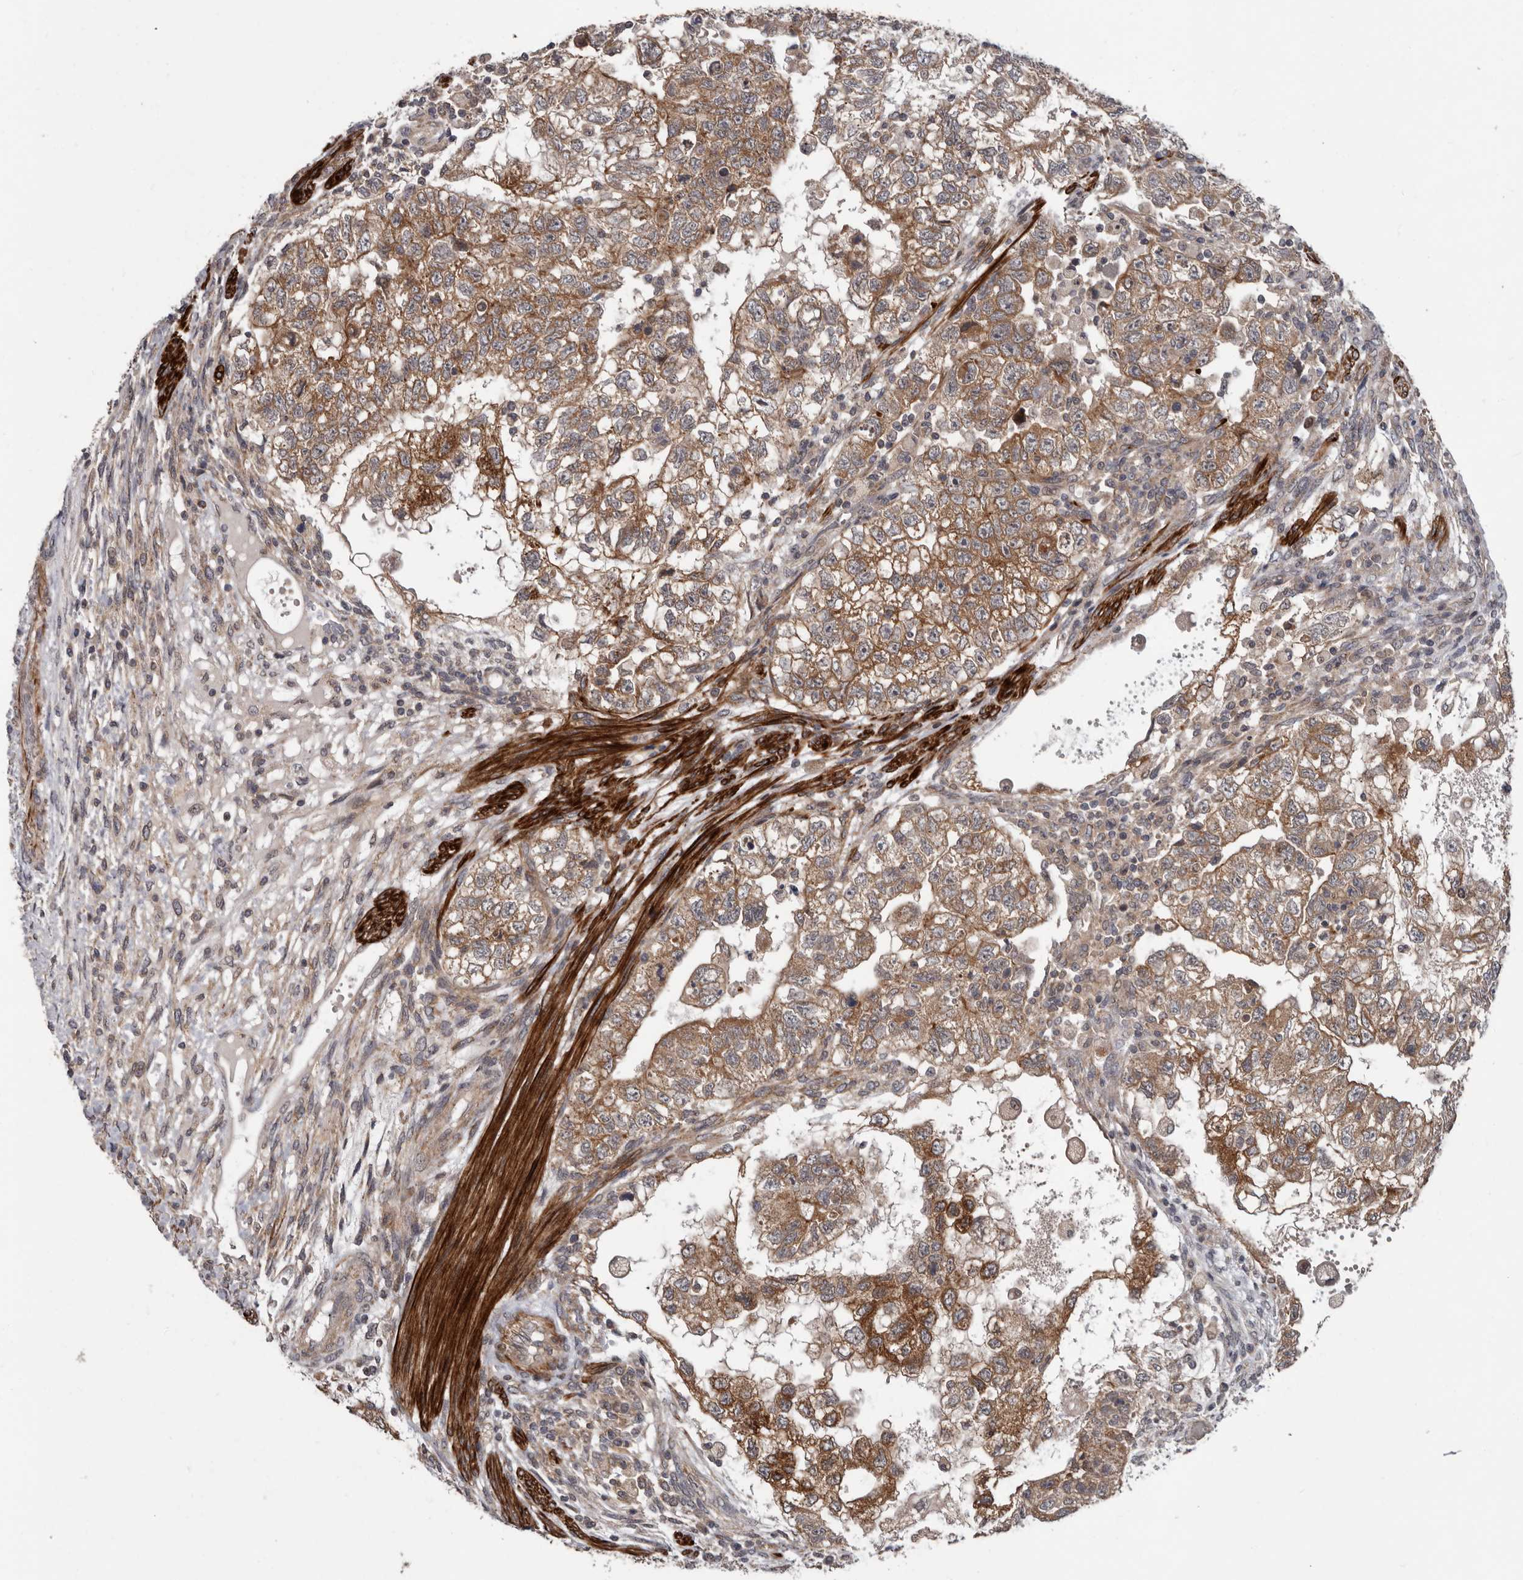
{"staining": {"intensity": "moderate", "quantity": ">75%", "location": "cytoplasmic/membranous"}, "tissue": "testis cancer", "cell_type": "Tumor cells", "image_type": "cancer", "snomed": [{"axis": "morphology", "description": "Carcinoma, Embryonal, NOS"}, {"axis": "topography", "description": "Testis"}], "caption": "A medium amount of moderate cytoplasmic/membranous positivity is identified in about >75% of tumor cells in embryonal carcinoma (testis) tissue. (Stains: DAB (3,3'-diaminobenzidine) in brown, nuclei in blue, Microscopy: brightfield microscopy at high magnification).", "gene": "FGFR4", "patient": {"sex": "male", "age": 37}}